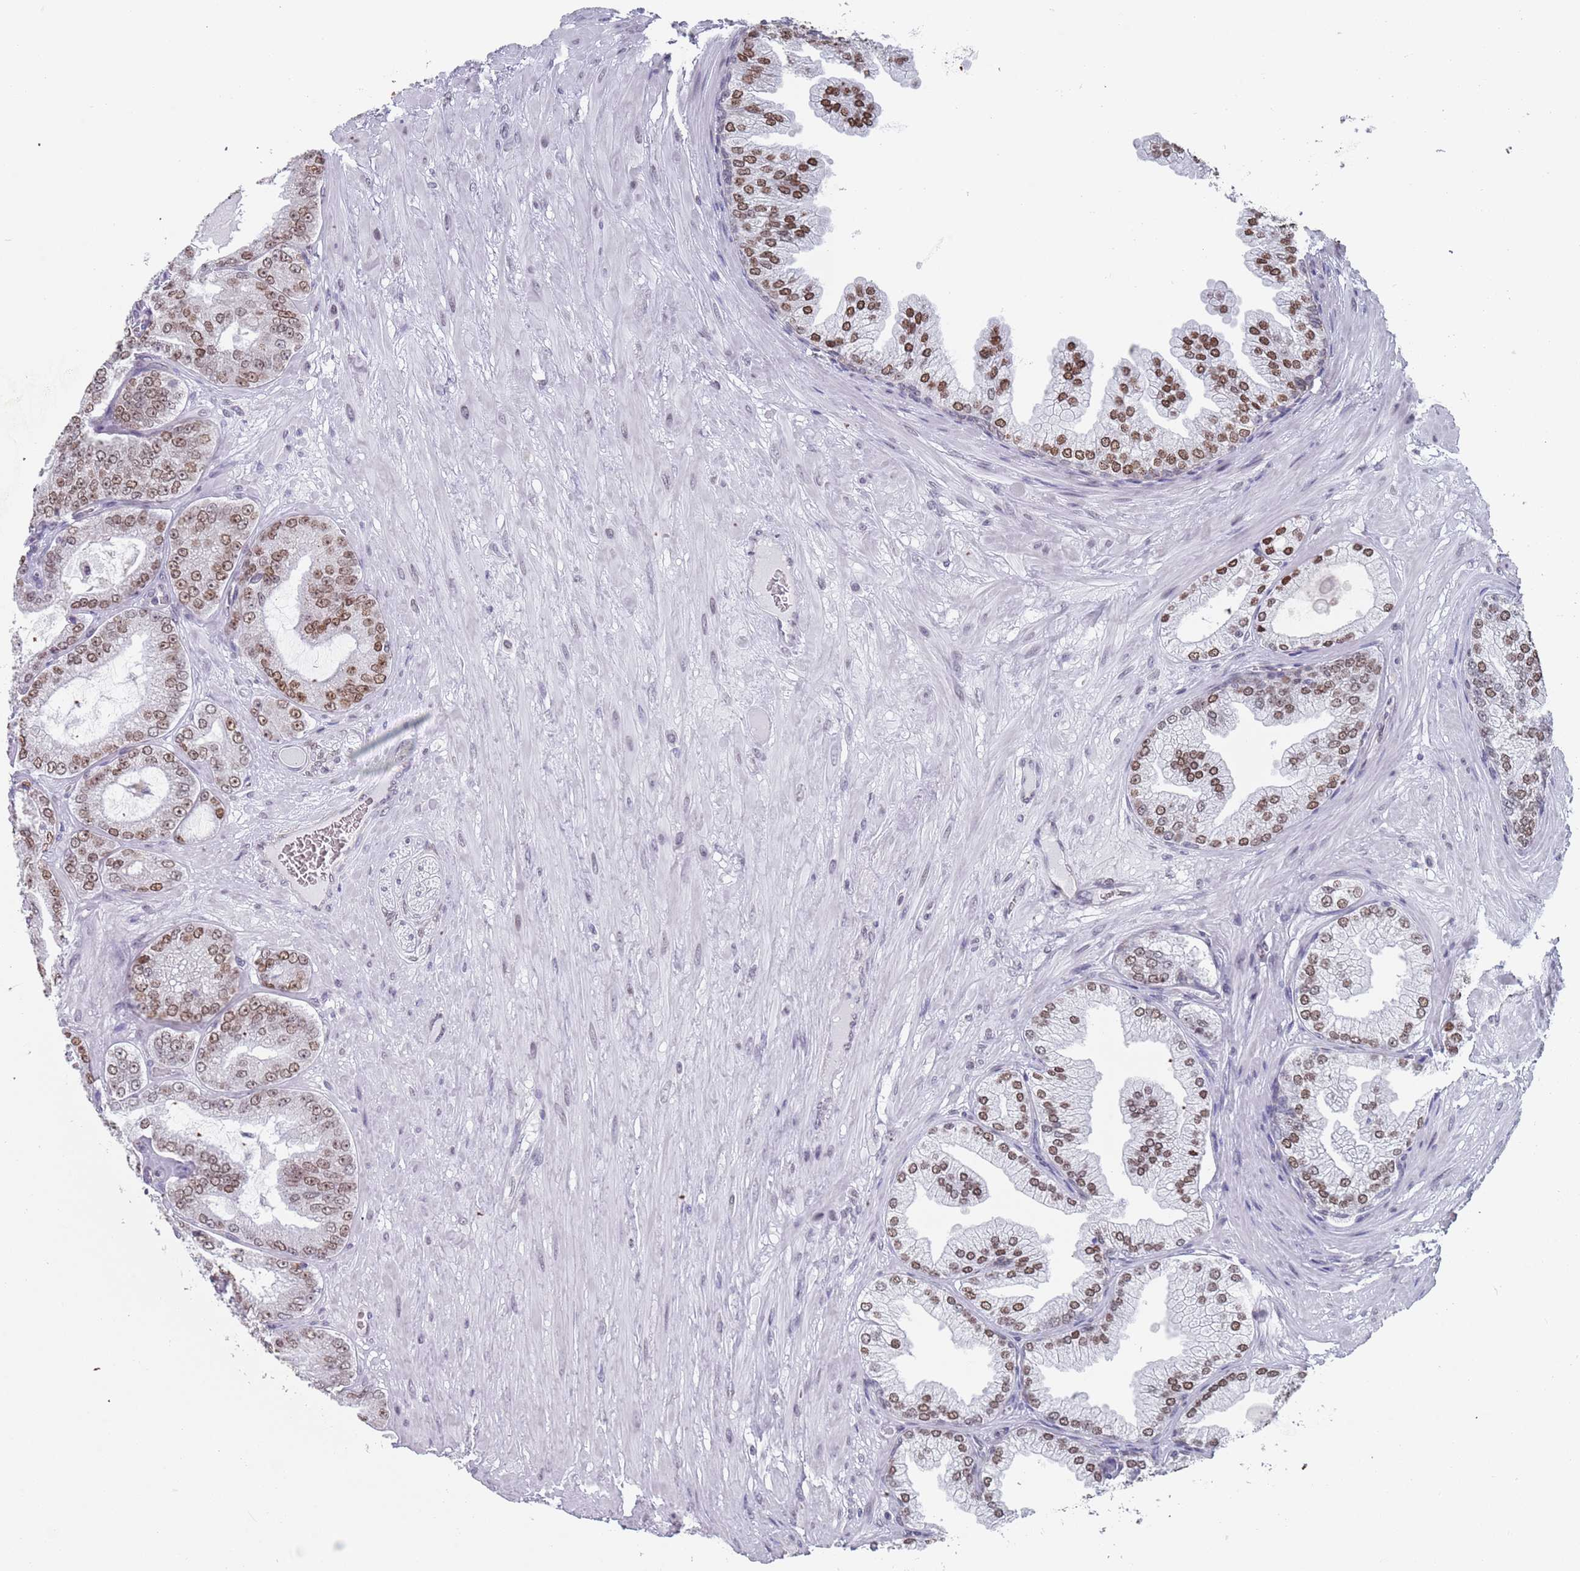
{"staining": {"intensity": "moderate", "quantity": ">75%", "location": "nuclear"}, "tissue": "prostate cancer", "cell_type": "Tumor cells", "image_type": "cancer", "snomed": [{"axis": "morphology", "description": "Adenocarcinoma, Low grade"}, {"axis": "topography", "description": "Prostate"}], "caption": "Adenocarcinoma (low-grade) (prostate) stained for a protein demonstrates moderate nuclear positivity in tumor cells.", "gene": "MFSD12", "patient": {"sex": "male", "age": 63}}